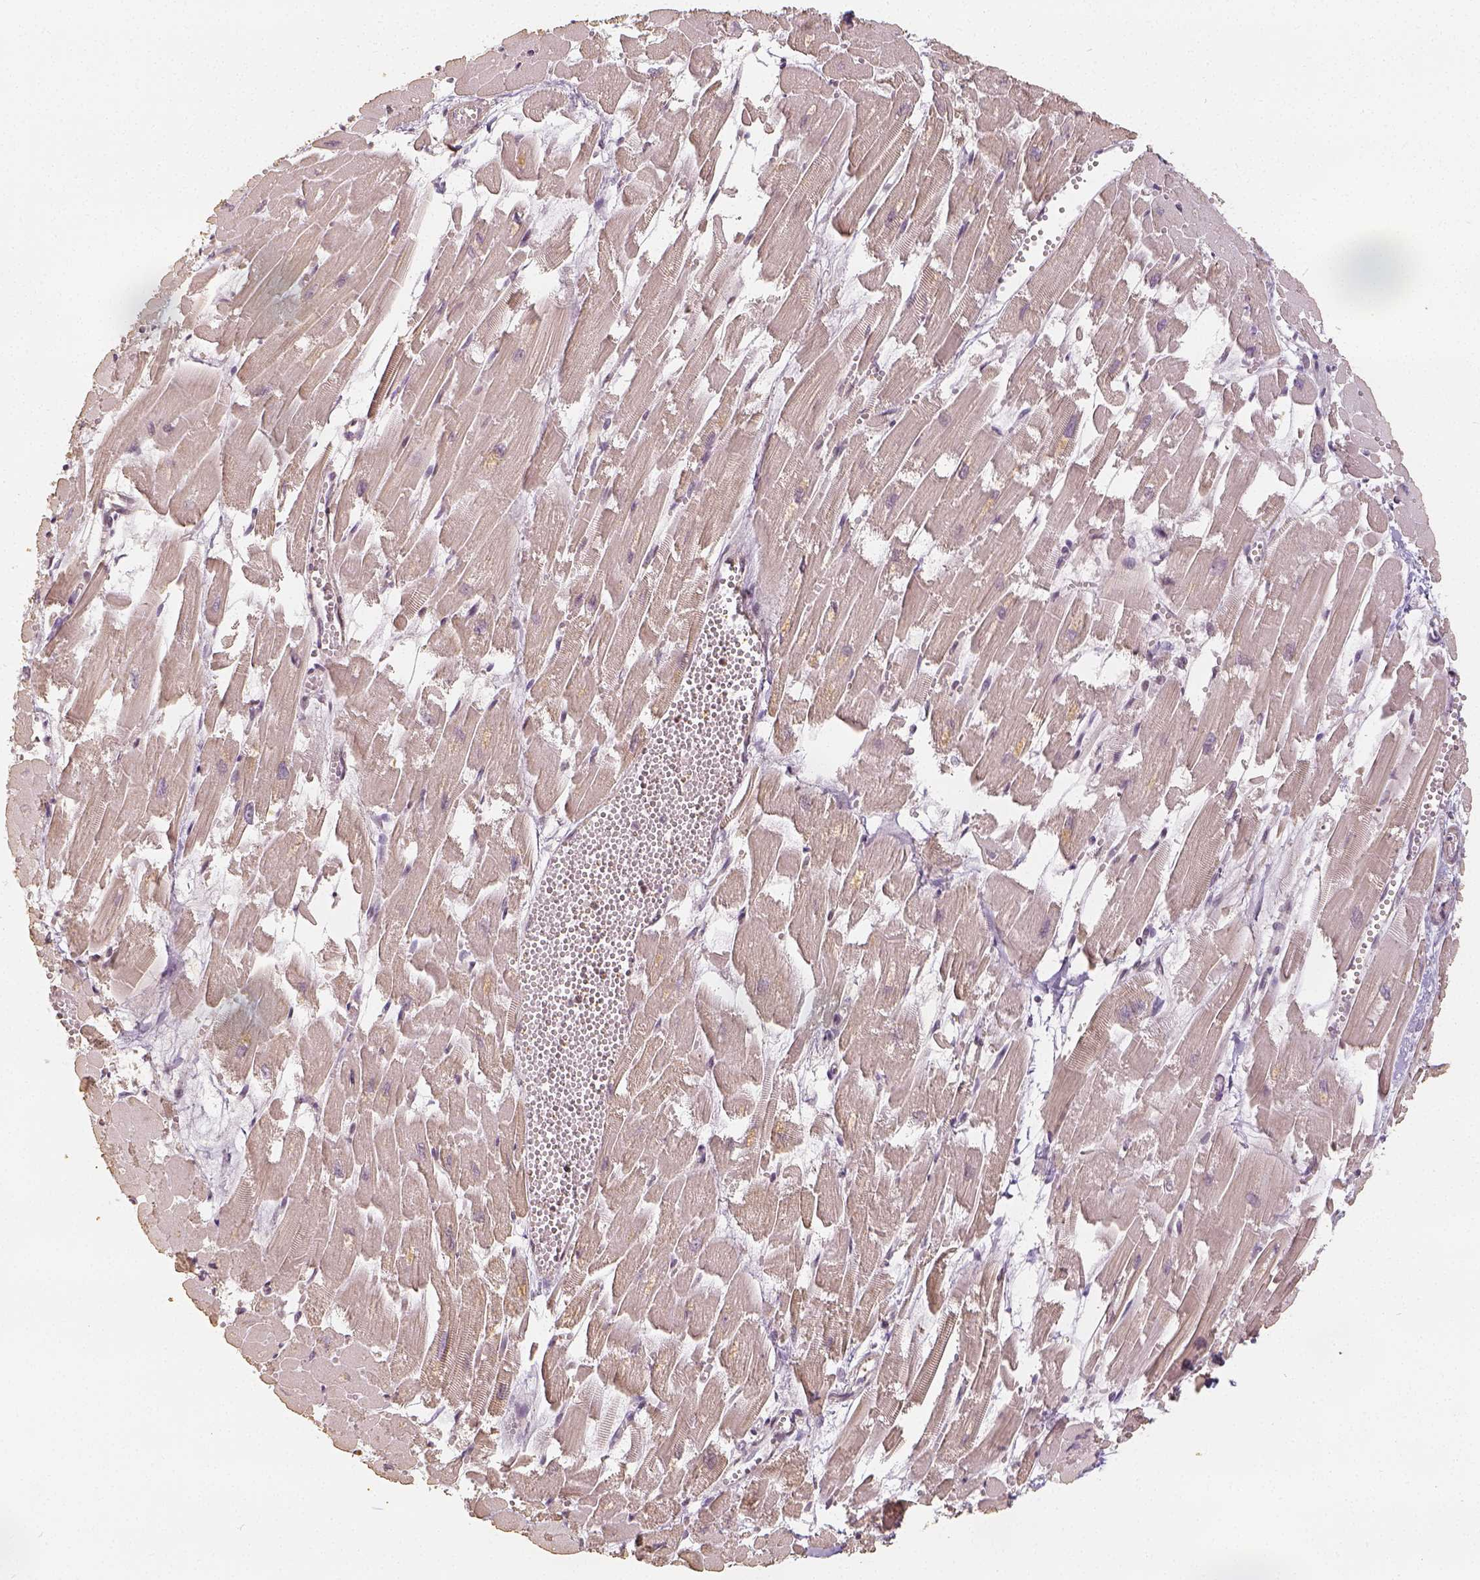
{"staining": {"intensity": "negative", "quantity": "none", "location": "none"}, "tissue": "heart muscle", "cell_type": "Cardiomyocytes", "image_type": "normal", "snomed": [{"axis": "morphology", "description": "Normal tissue, NOS"}, {"axis": "topography", "description": "Heart"}], "caption": "Cardiomyocytes show no significant protein positivity in unremarkable heart muscle. (DAB (3,3'-diaminobenzidine) immunohistochemistry with hematoxylin counter stain).", "gene": "HDAC1", "patient": {"sex": "female", "age": 52}}